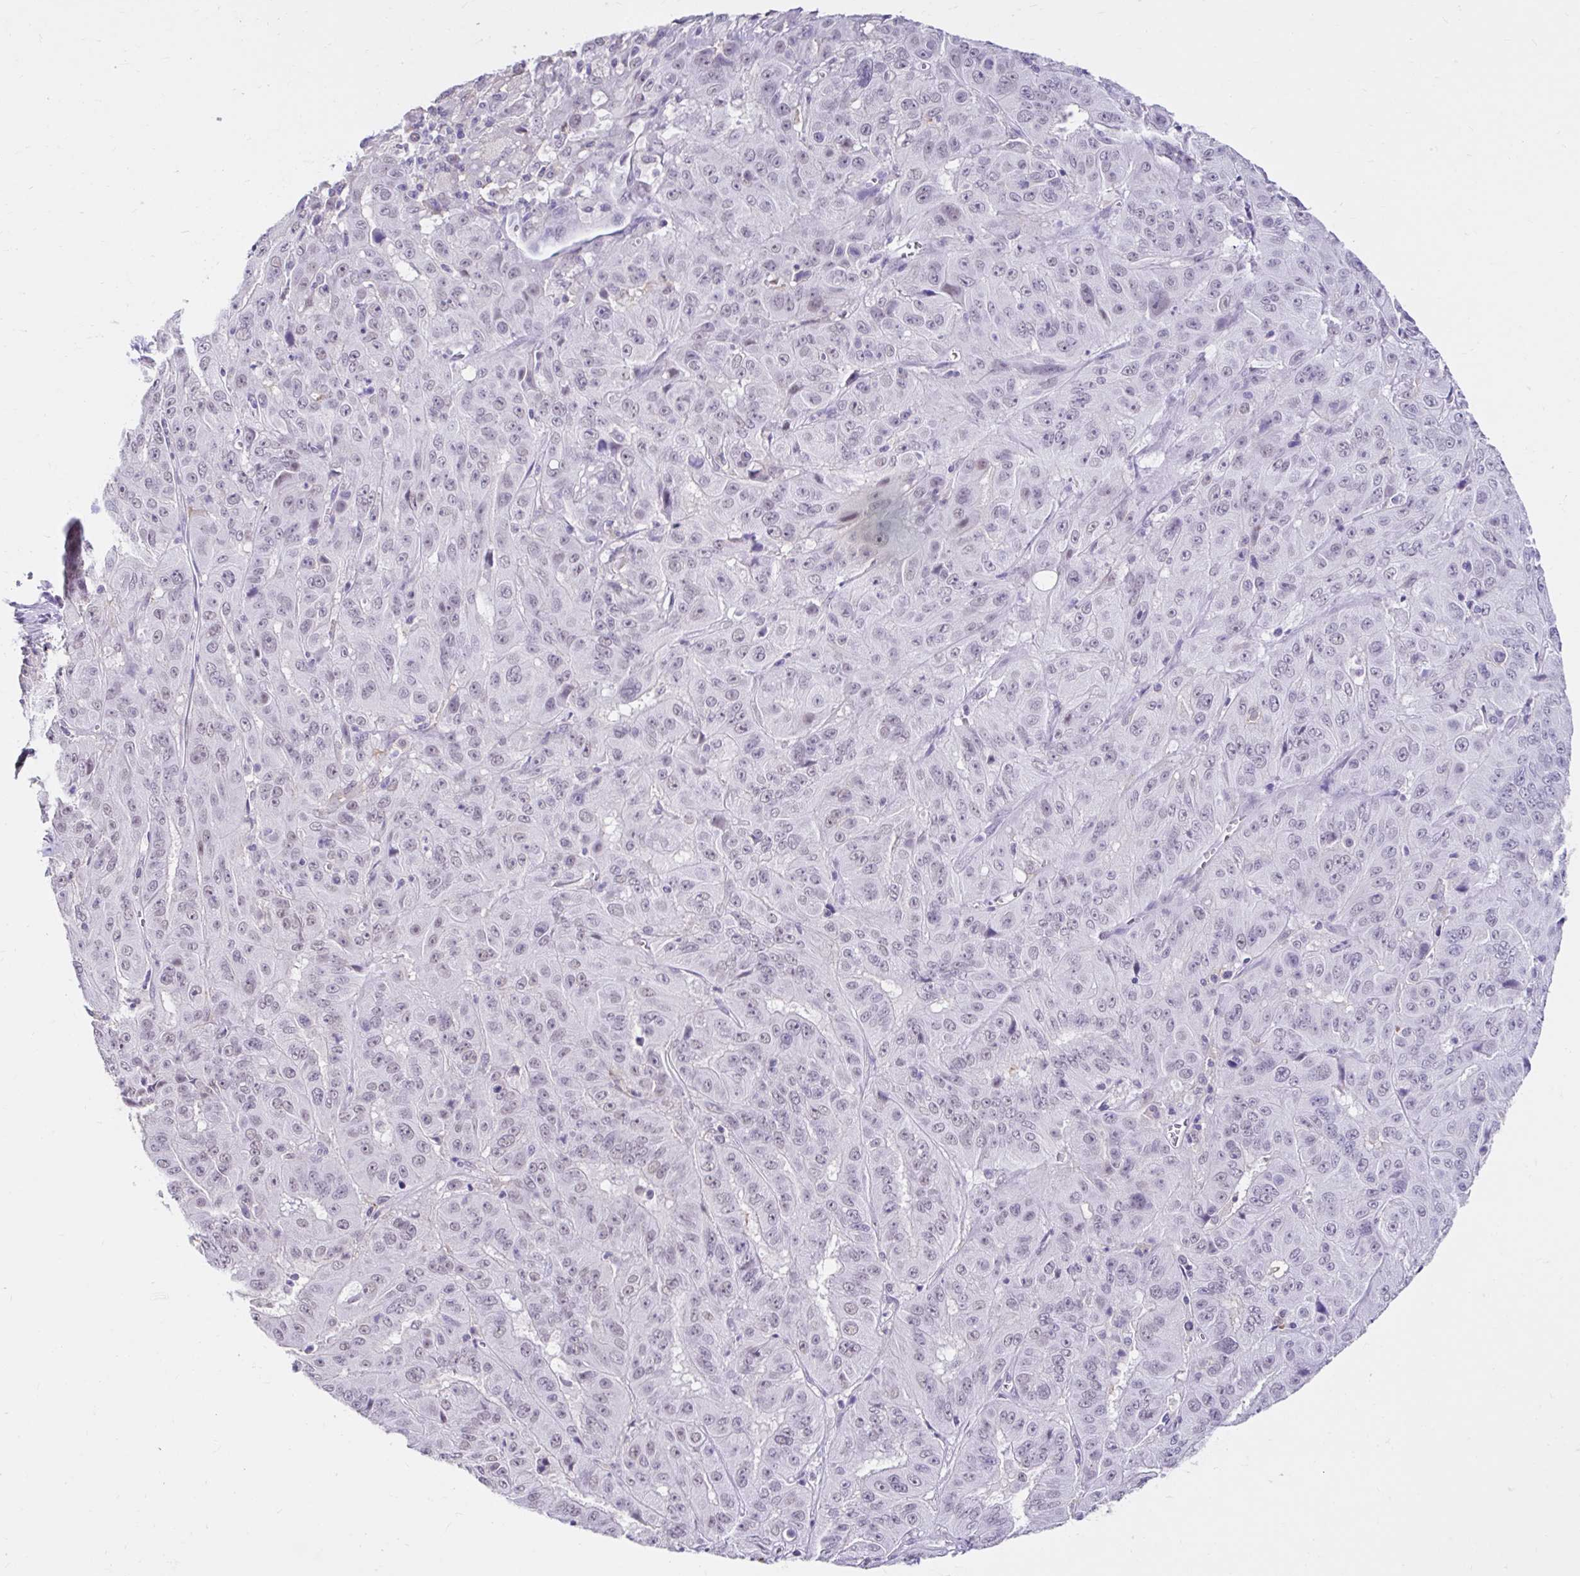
{"staining": {"intensity": "negative", "quantity": "none", "location": "none"}, "tissue": "pancreatic cancer", "cell_type": "Tumor cells", "image_type": "cancer", "snomed": [{"axis": "morphology", "description": "Adenocarcinoma, NOS"}, {"axis": "topography", "description": "Pancreas"}], "caption": "Immunohistochemical staining of pancreatic cancer (adenocarcinoma) displays no significant positivity in tumor cells.", "gene": "DCAF17", "patient": {"sex": "male", "age": 63}}